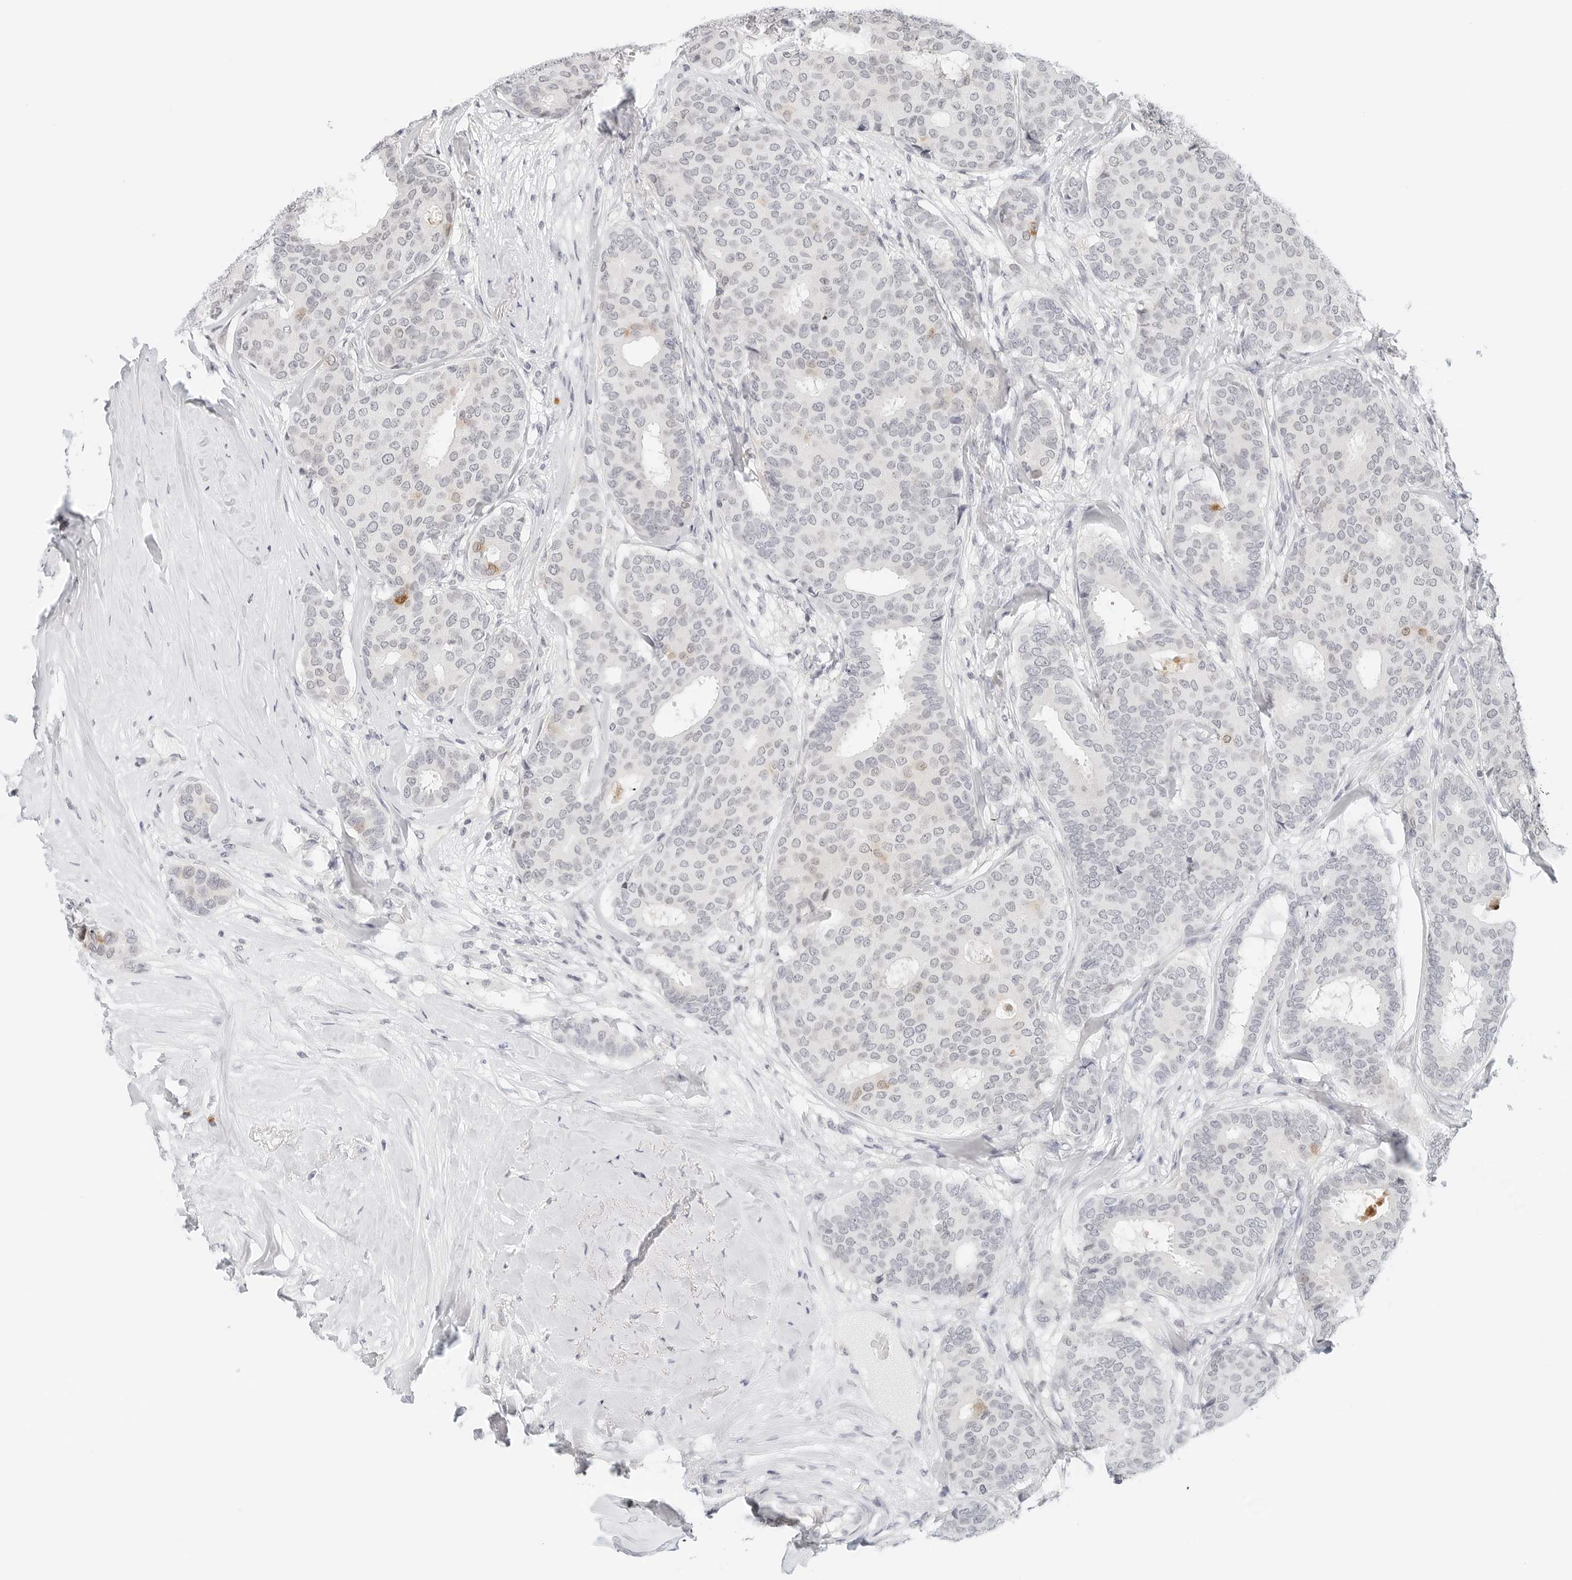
{"staining": {"intensity": "negative", "quantity": "none", "location": "none"}, "tissue": "breast cancer", "cell_type": "Tumor cells", "image_type": "cancer", "snomed": [{"axis": "morphology", "description": "Duct carcinoma"}, {"axis": "topography", "description": "Breast"}], "caption": "Tumor cells are negative for protein expression in human breast cancer.", "gene": "PARP10", "patient": {"sex": "female", "age": 75}}